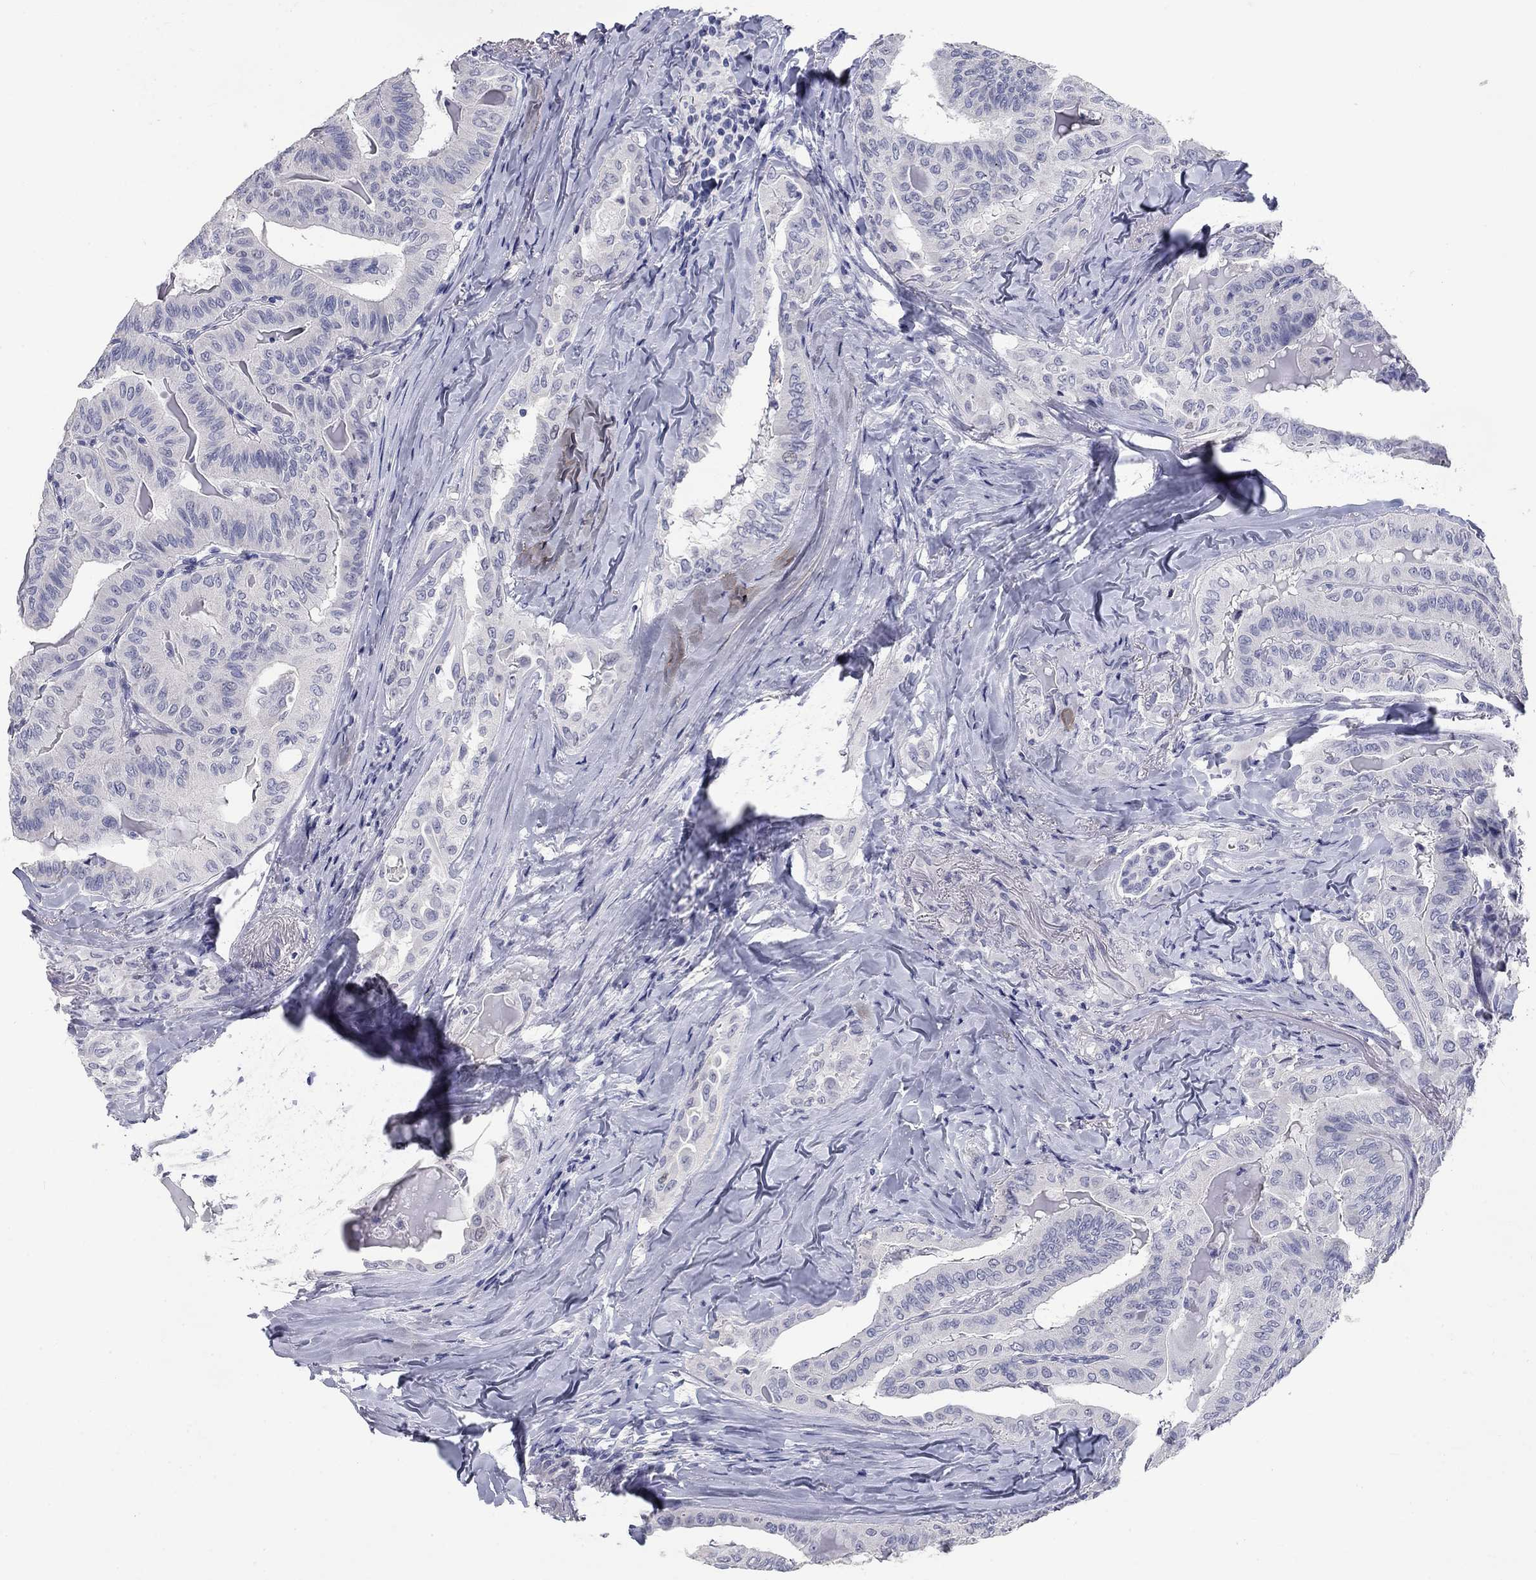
{"staining": {"intensity": "negative", "quantity": "none", "location": "none"}, "tissue": "thyroid cancer", "cell_type": "Tumor cells", "image_type": "cancer", "snomed": [{"axis": "morphology", "description": "Papillary adenocarcinoma, NOS"}, {"axis": "topography", "description": "Thyroid gland"}], "caption": "High power microscopy image of an immunohistochemistry photomicrograph of thyroid cancer (papillary adenocarcinoma), revealing no significant staining in tumor cells.", "gene": "ELAVL4", "patient": {"sex": "female", "age": 68}}